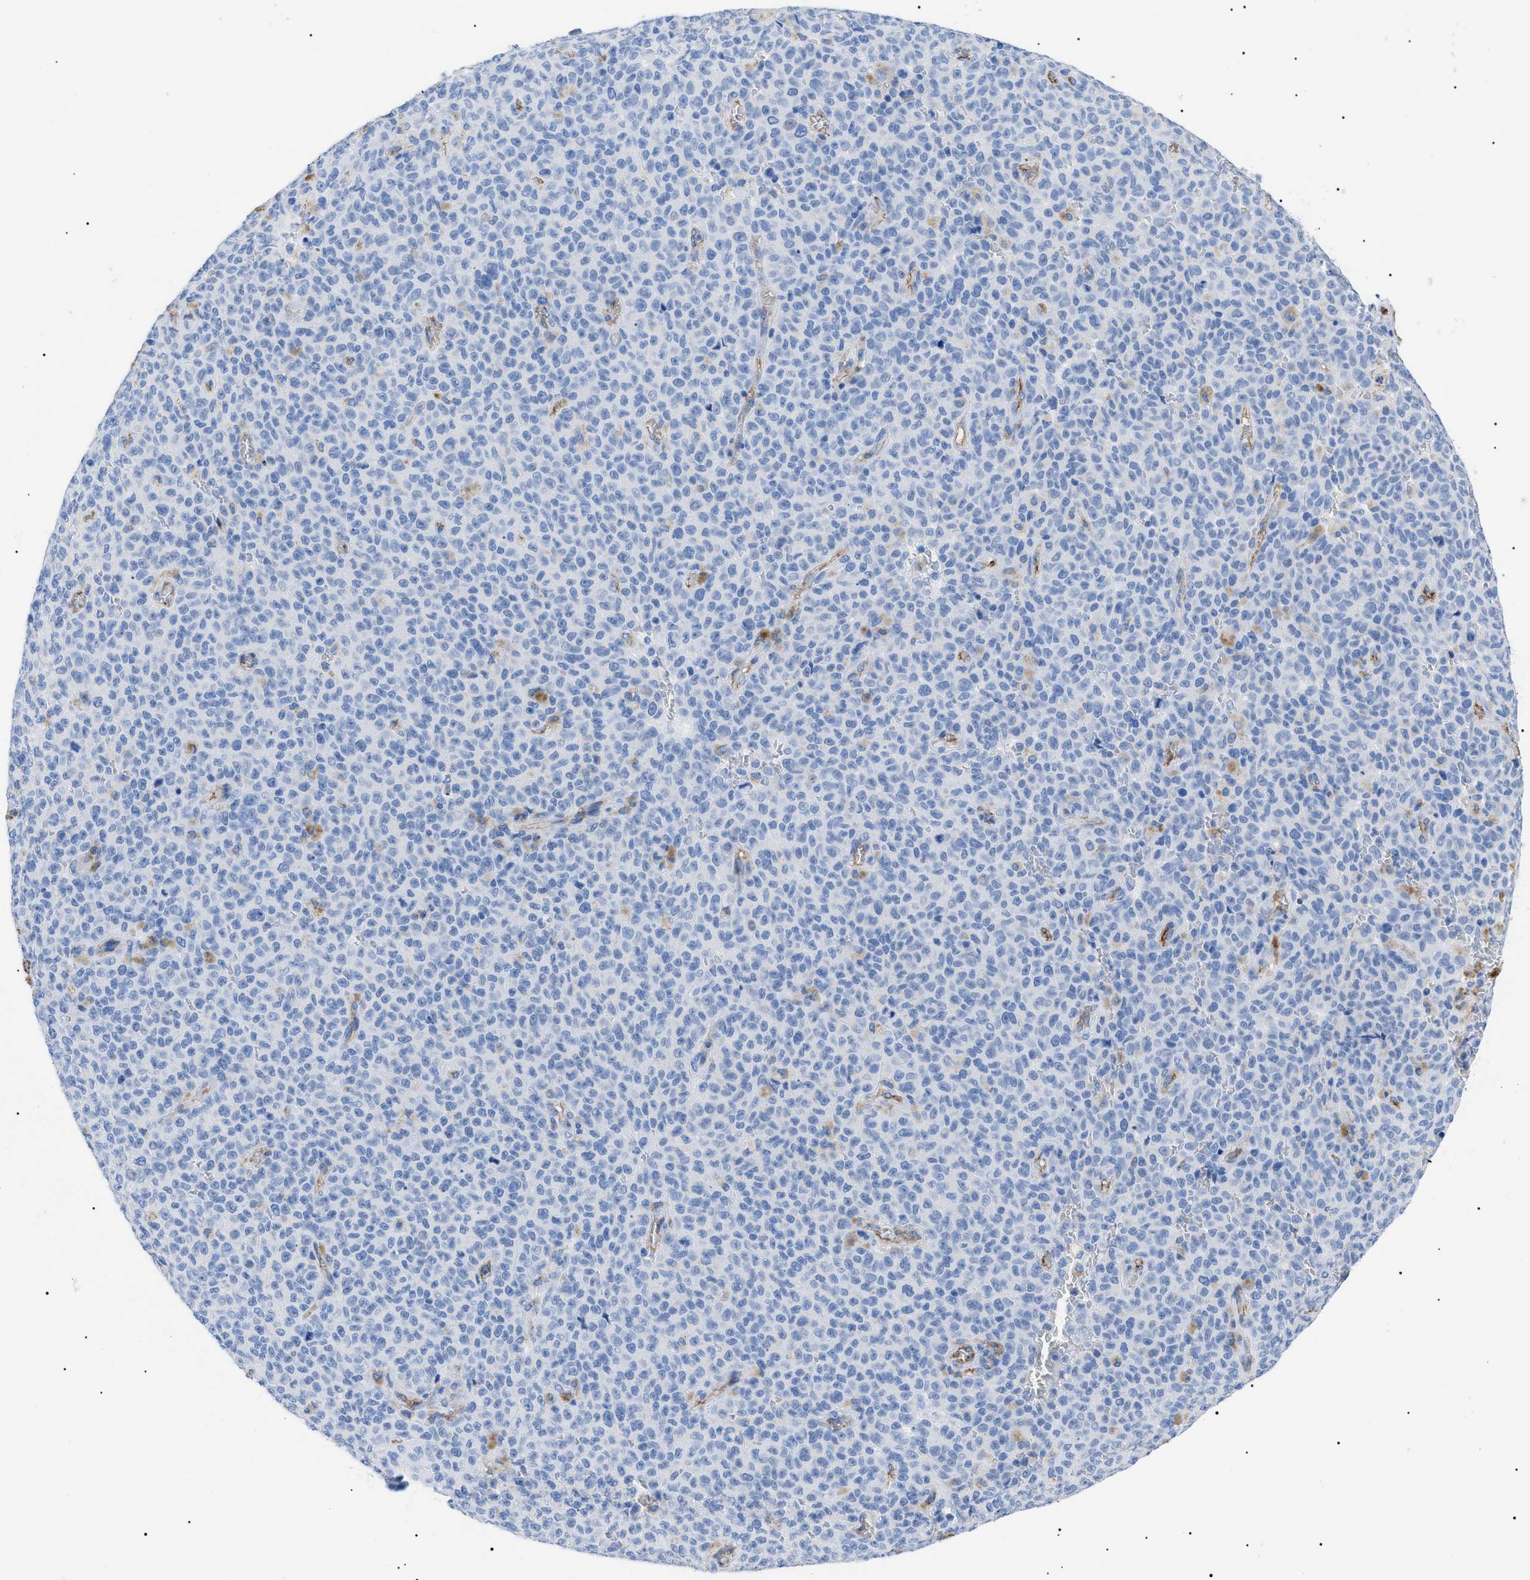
{"staining": {"intensity": "negative", "quantity": "none", "location": "none"}, "tissue": "melanoma", "cell_type": "Tumor cells", "image_type": "cancer", "snomed": [{"axis": "morphology", "description": "Malignant melanoma, NOS"}, {"axis": "topography", "description": "Skin"}], "caption": "The IHC image has no significant staining in tumor cells of melanoma tissue. (DAB (3,3'-diaminobenzidine) immunohistochemistry, high magnification).", "gene": "PODXL", "patient": {"sex": "female", "age": 82}}